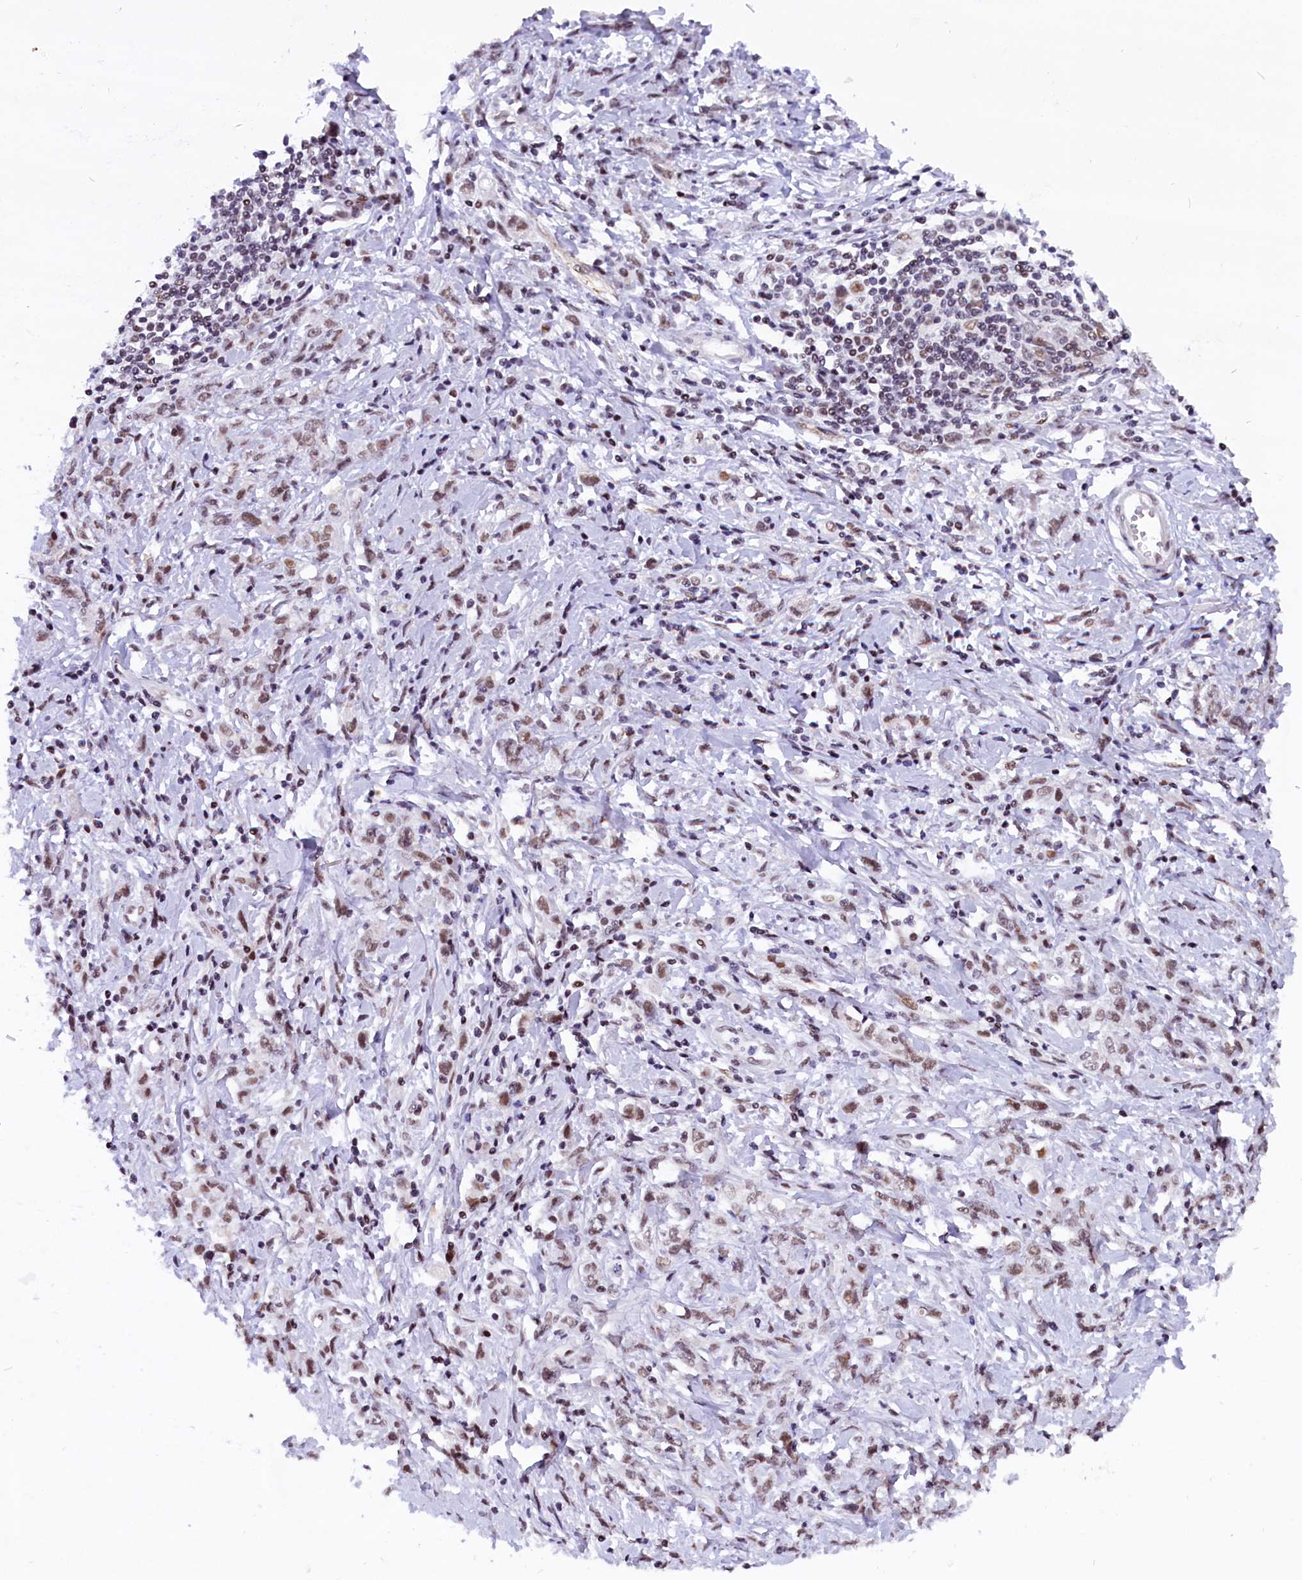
{"staining": {"intensity": "weak", "quantity": ">75%", "location": "nuclear"}, "tissue": "stomach cancer", "cell_type": "Tumor cells", "image_type": "cancer", "snomed": [{"axis": "morphology", "description": "Adenocarcinoma, NOS"}, {"axis": "topography", "description": "Stomach"}], "caption": "Human stomach adenocarcinoma stained with a protein marker shows weak staining in tumor cells.", "gene": "CDYL2", "patient": {"sex": "female", "age": 76}}